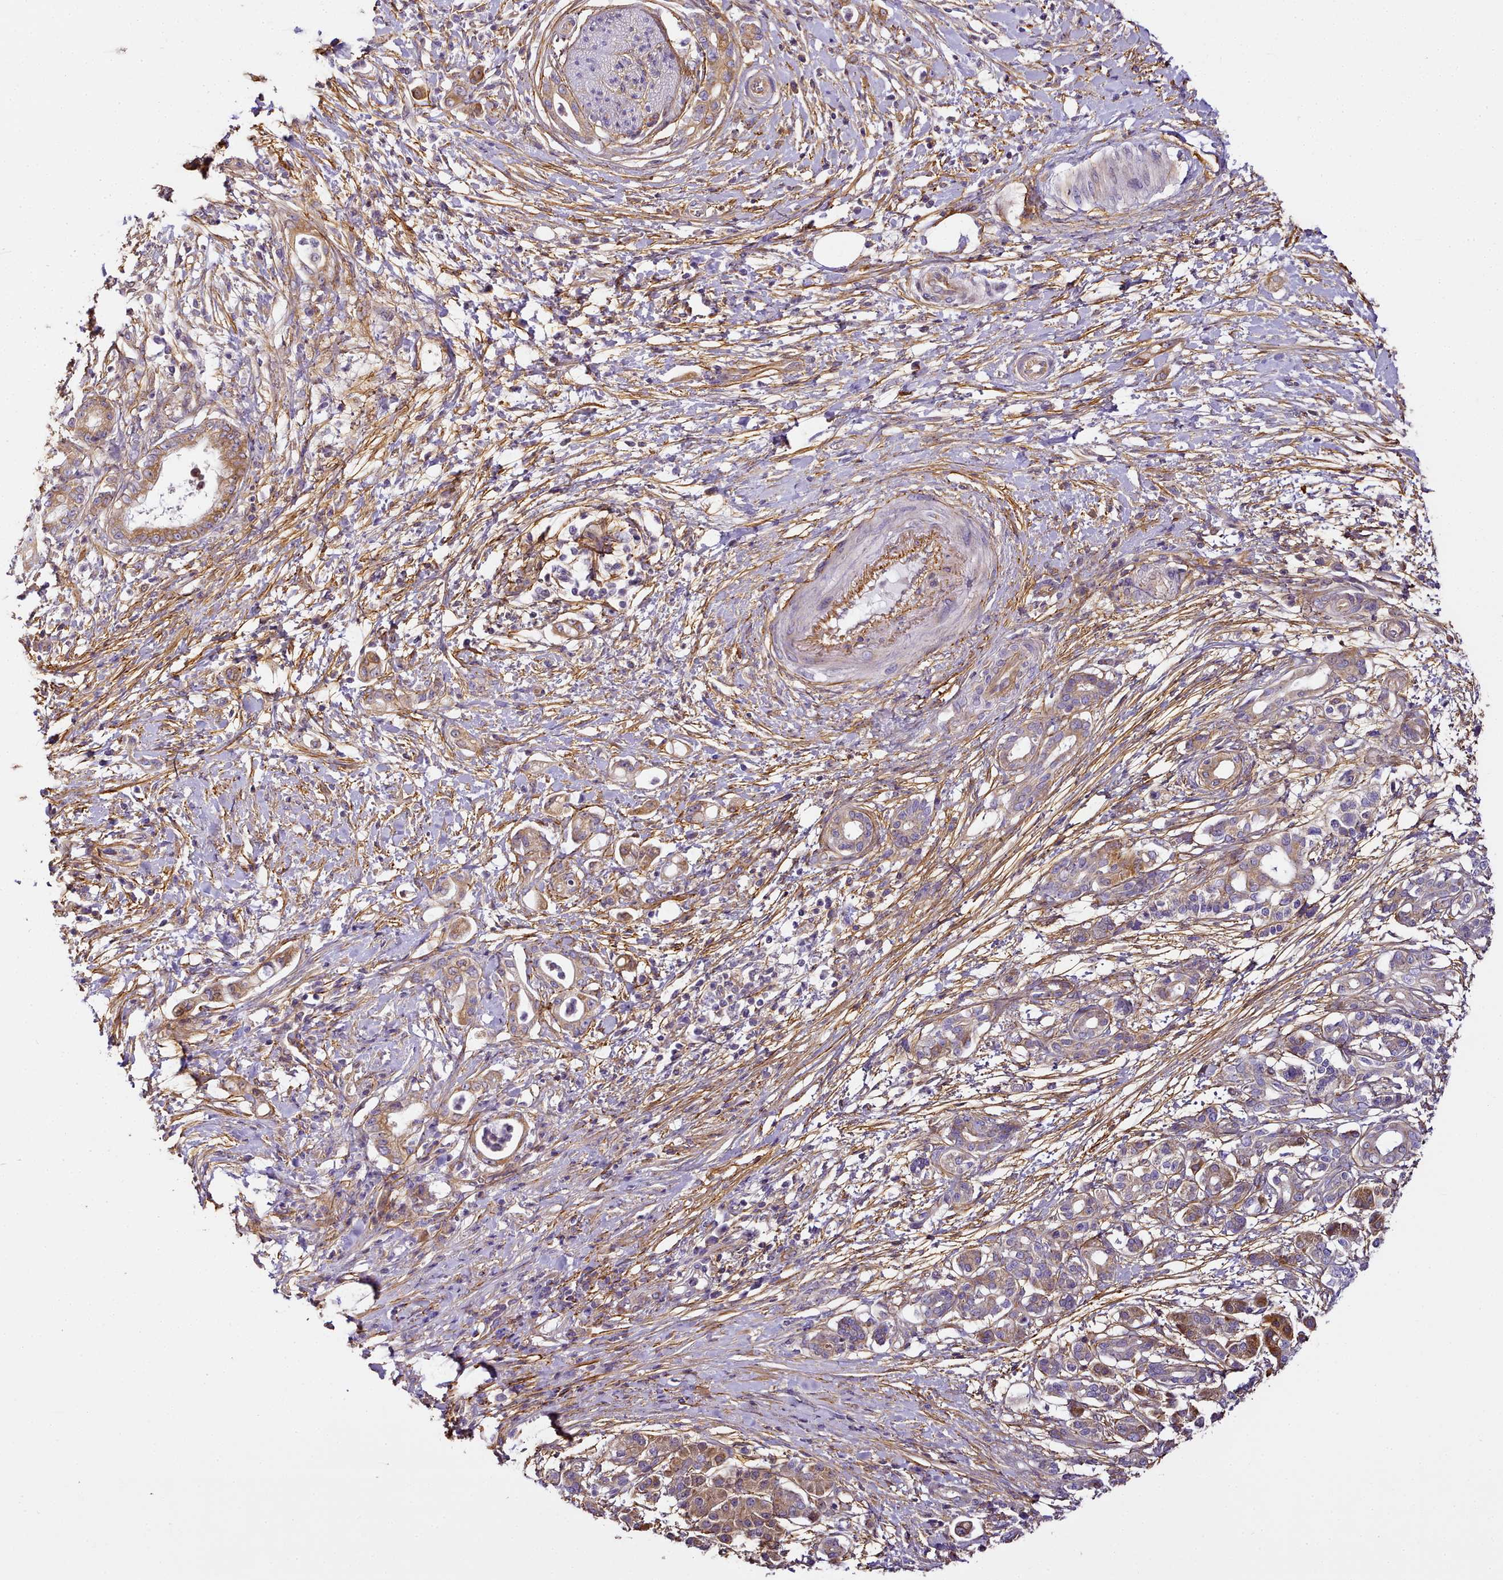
{"staining": {"intensity": "moderate", "quantity": ">75%", "location": "cytoplasmic/membranous"}, "tissue": "pancreatic cancer", "cell_type": "Tumor cells", "image_type": "cancer", "snomed": [{"axis": "morphology", "description": "Adenocarcinoma, NOS"}, {"axis": "topography", "description": "Pancreas"}], "caption": "Human pancreatic cancer (adenocarcinoma) stained for a protein (brown) demonstrates moderate cytoplasmic/membranous positive positivity in about >75% of tumor cells.", "gene": "NBPF1", "patient": {"sex": "female", "age": 55}}